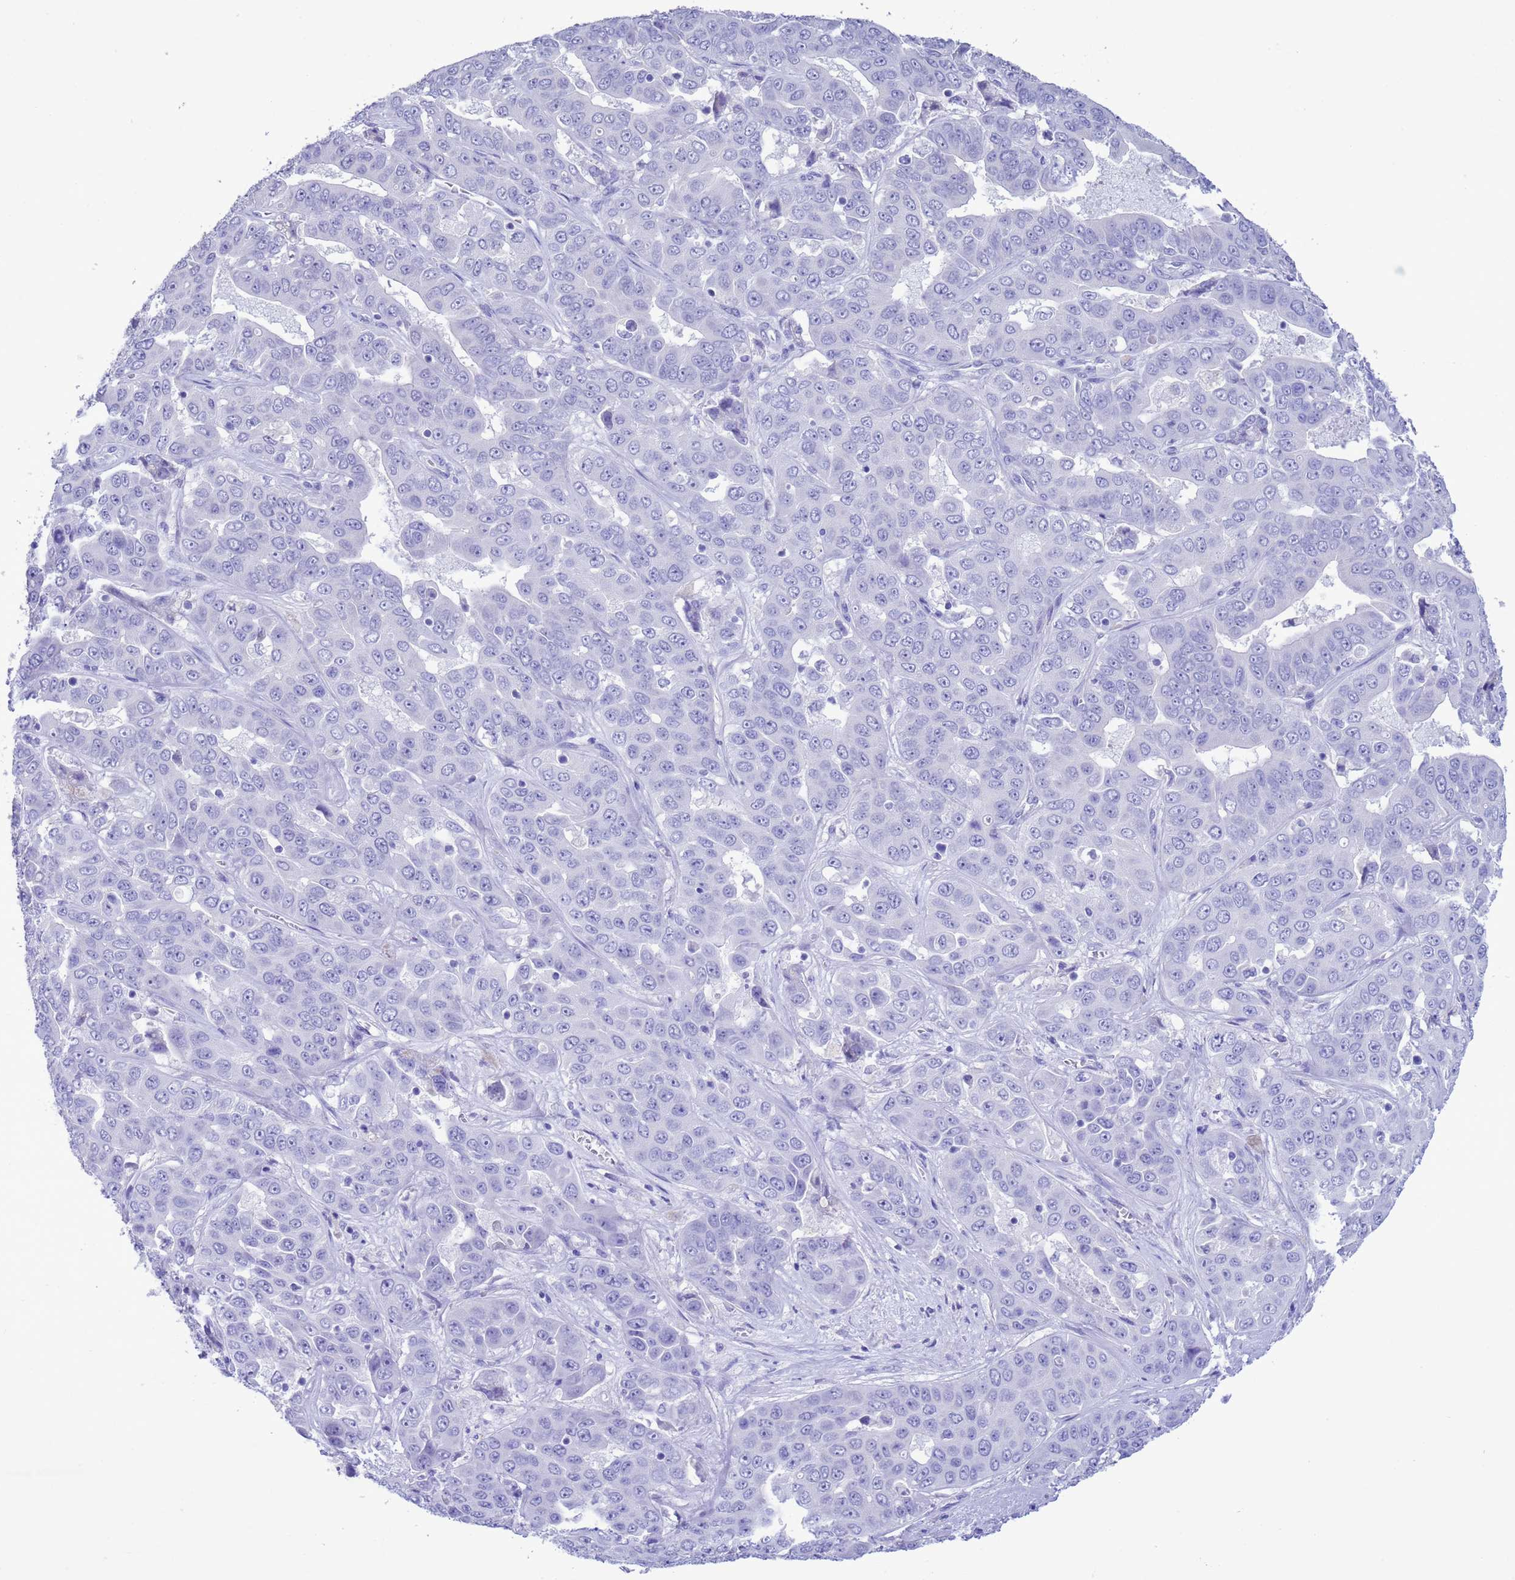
{"staining": {"intensity": "negative", "quantity": "none", "location": "none"}, "tissue": "liver cancer", "cell_type": "Tumor cells", "image_type": "cancer", "snomed": [{"axis": "morphology", "description": "Cholangiocarcinoma"}, {"axis": "topography", "description": "Liver"}], "caption": "Photomicrograph shows no significant protein expression in tumor cells of liver cholangiocarcinoma.", "gene": "GSTM1", "patient": {"sex": "female", "age": 52}}